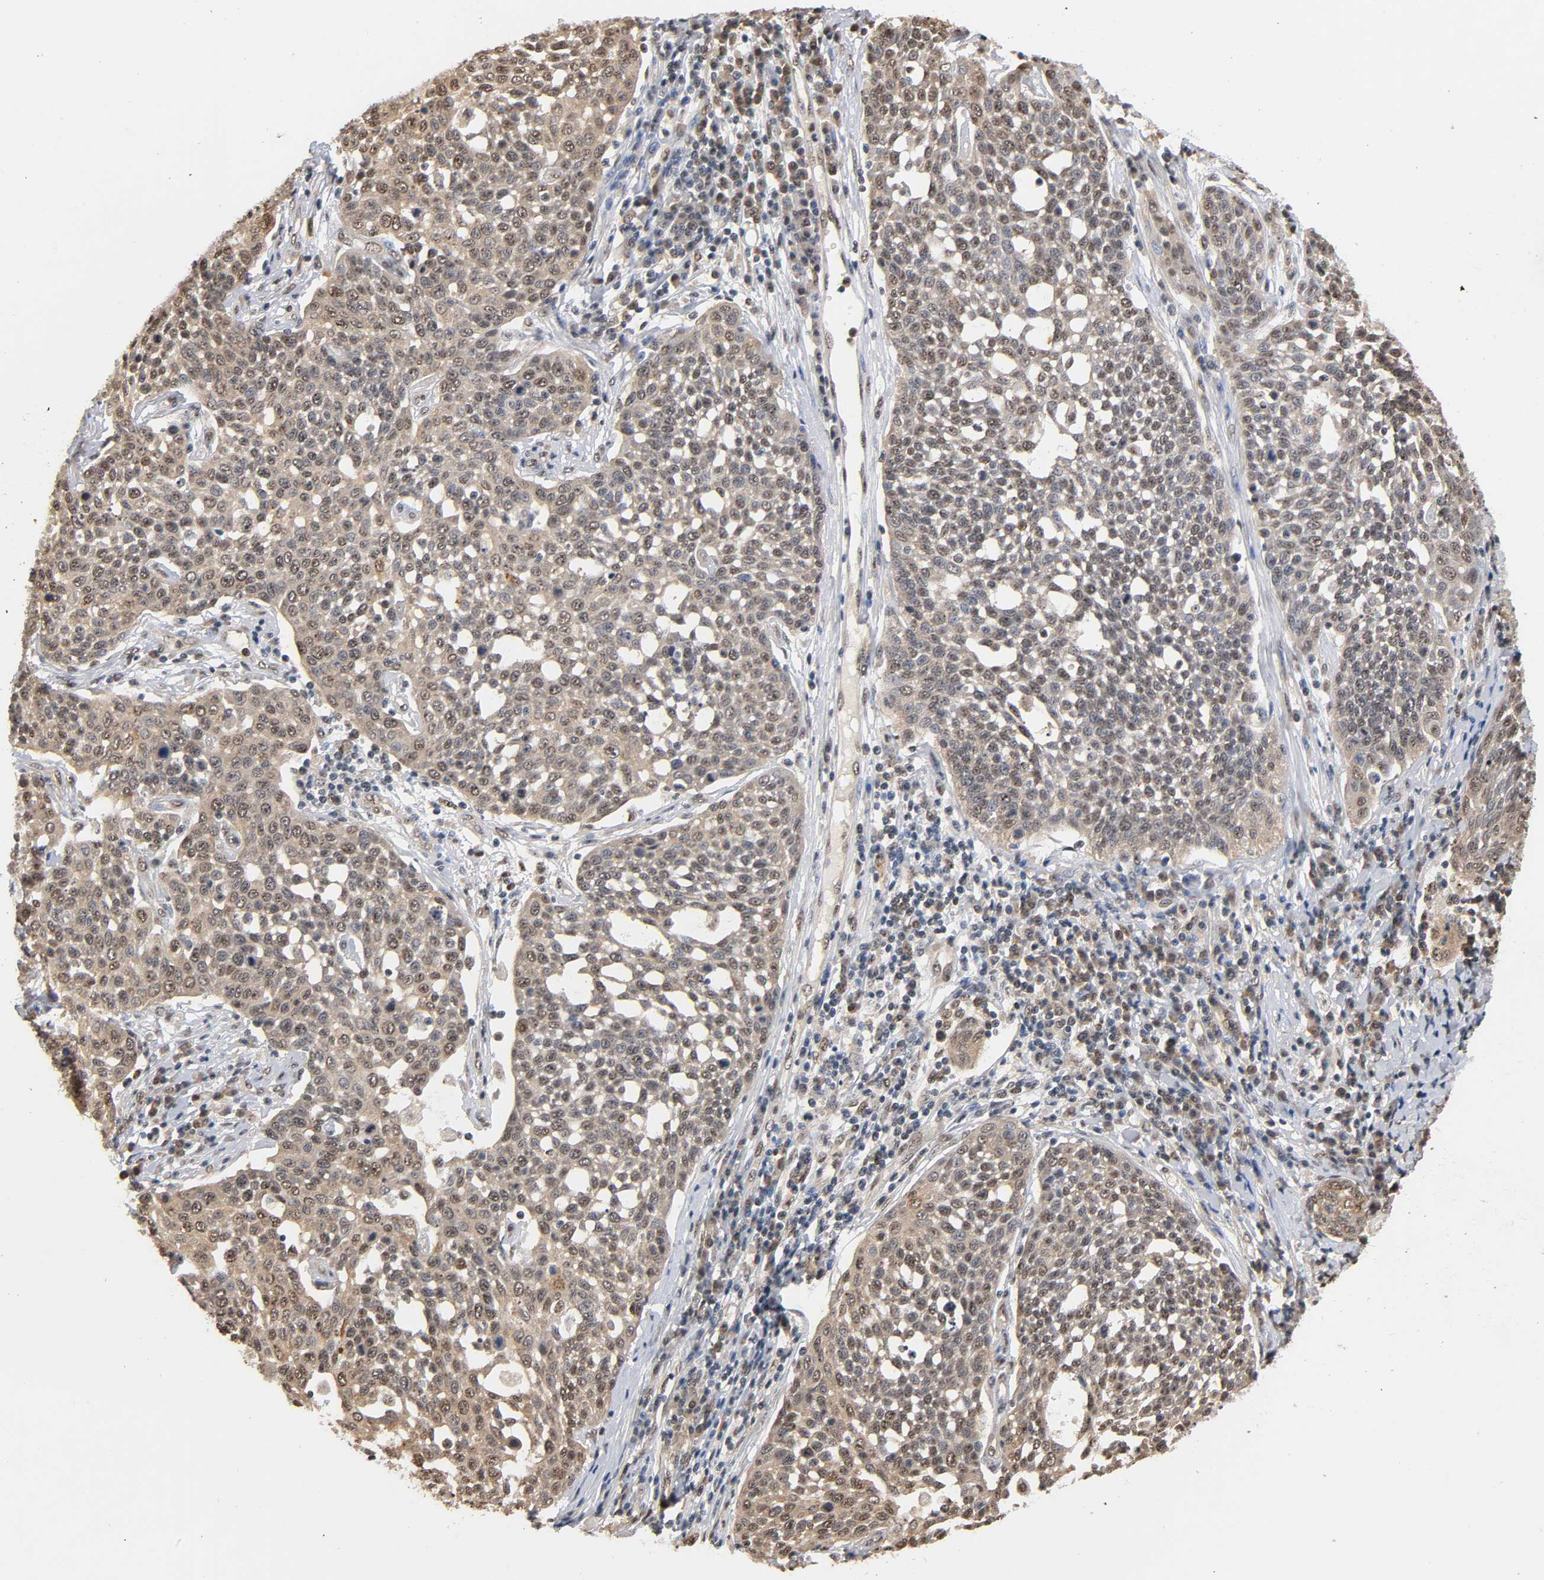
{"staining": {"intensity": "weak", "quantity": "<25%", "location": "cytoplasmic/membranous,nuclear"}, "tissue": "cervical cancer", "cell_type": "Tumor cells", "image_type": "cancer", "snomed": [{"axis": "morphology", "description": "Squamous cell carcinoma, NOS"}, {"axis": "topography", "description": "Cervix"}], "caption": "Immunohistochemical staining of cervical squamous cell carcinoma displays no significant staining in tumor cells. (DAB immunohistochemistry (IHC) with hematoxylin counter stain).", "gene": "UBC", "patient": {"sex": "female", "age": 34}}